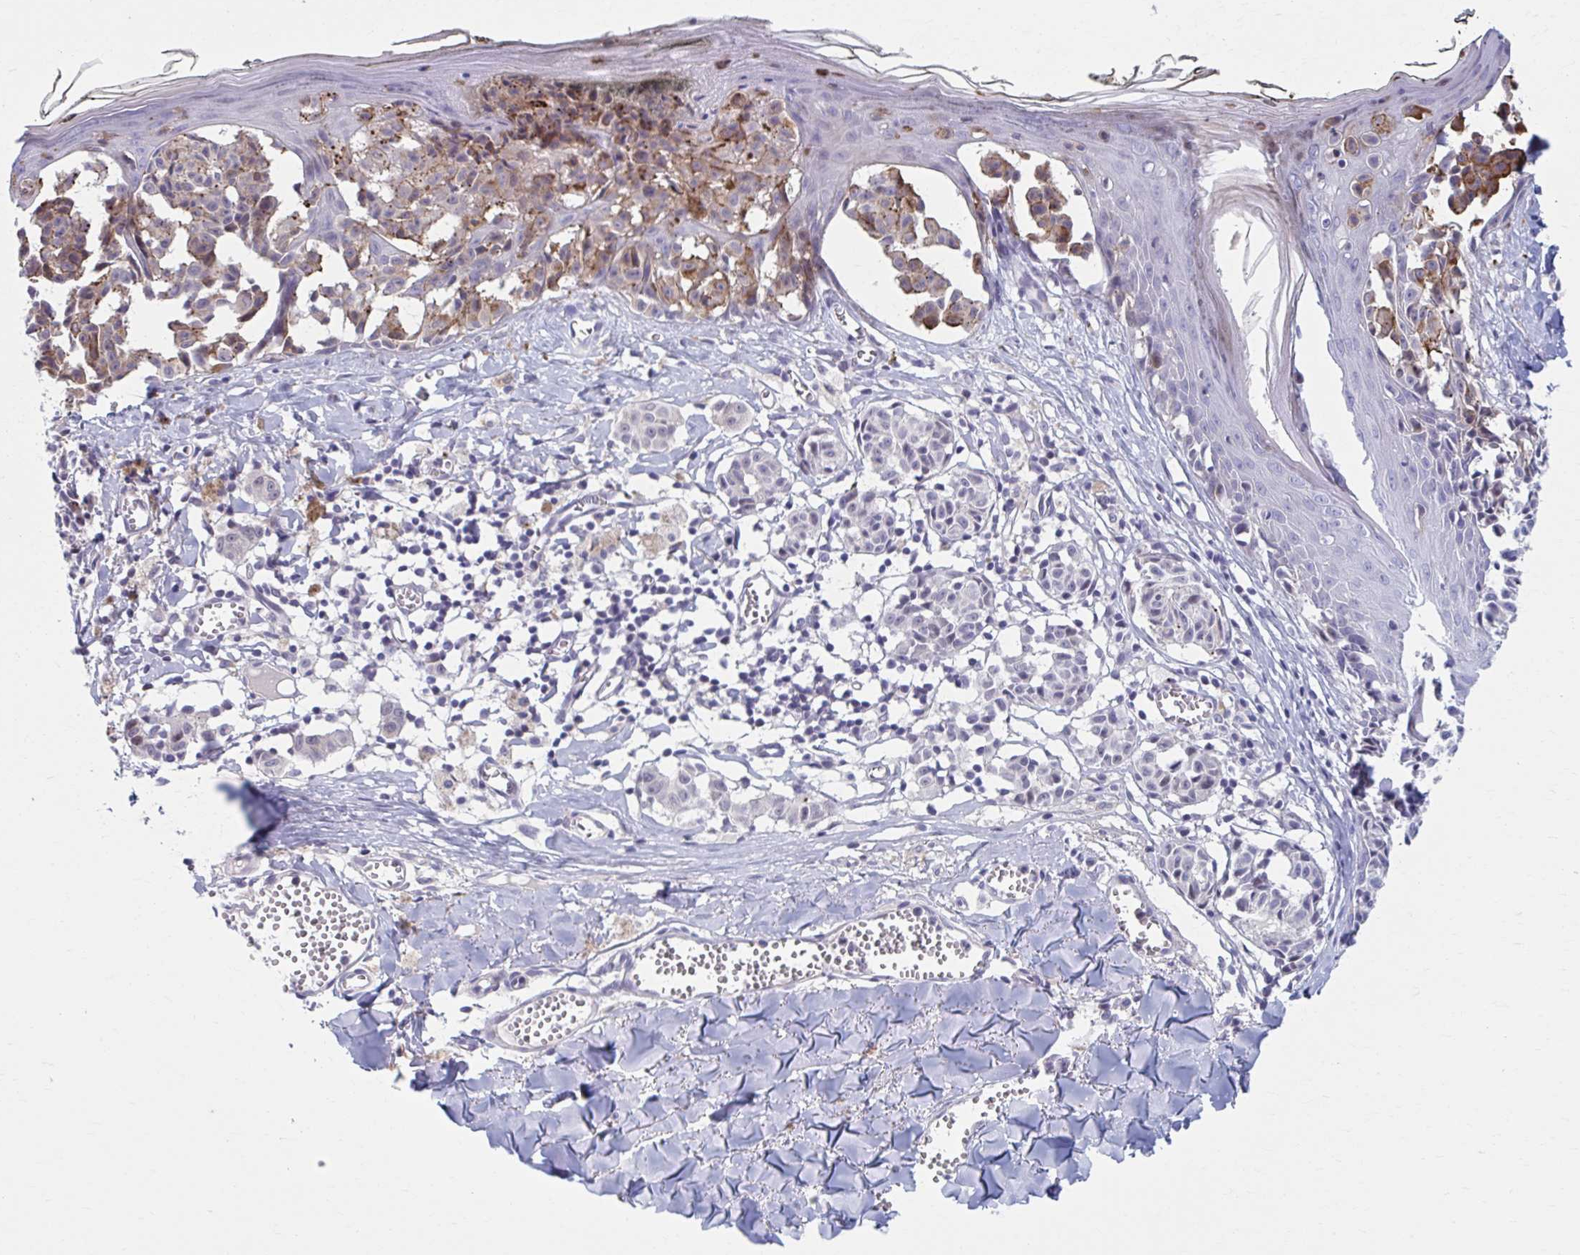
{"staining": {"intensity": "negative", "quantity": "none", "location": "none"}, "tissue": "melanoma", "cell_type": "Tumor cells", "image_type": "cancer", "snomed": [{"axis": "morphology", "description": "Malignant melanoma, NOS"}, {"axis": "topography", "description": "Skin"}], "caption": "Photomicrograph shows no protein positivity in tumor cells of melanoma tissue. (DAB IHC, high magnification).", "gene": "CHST3", "patient": {"sex": "female", "age": 43}}